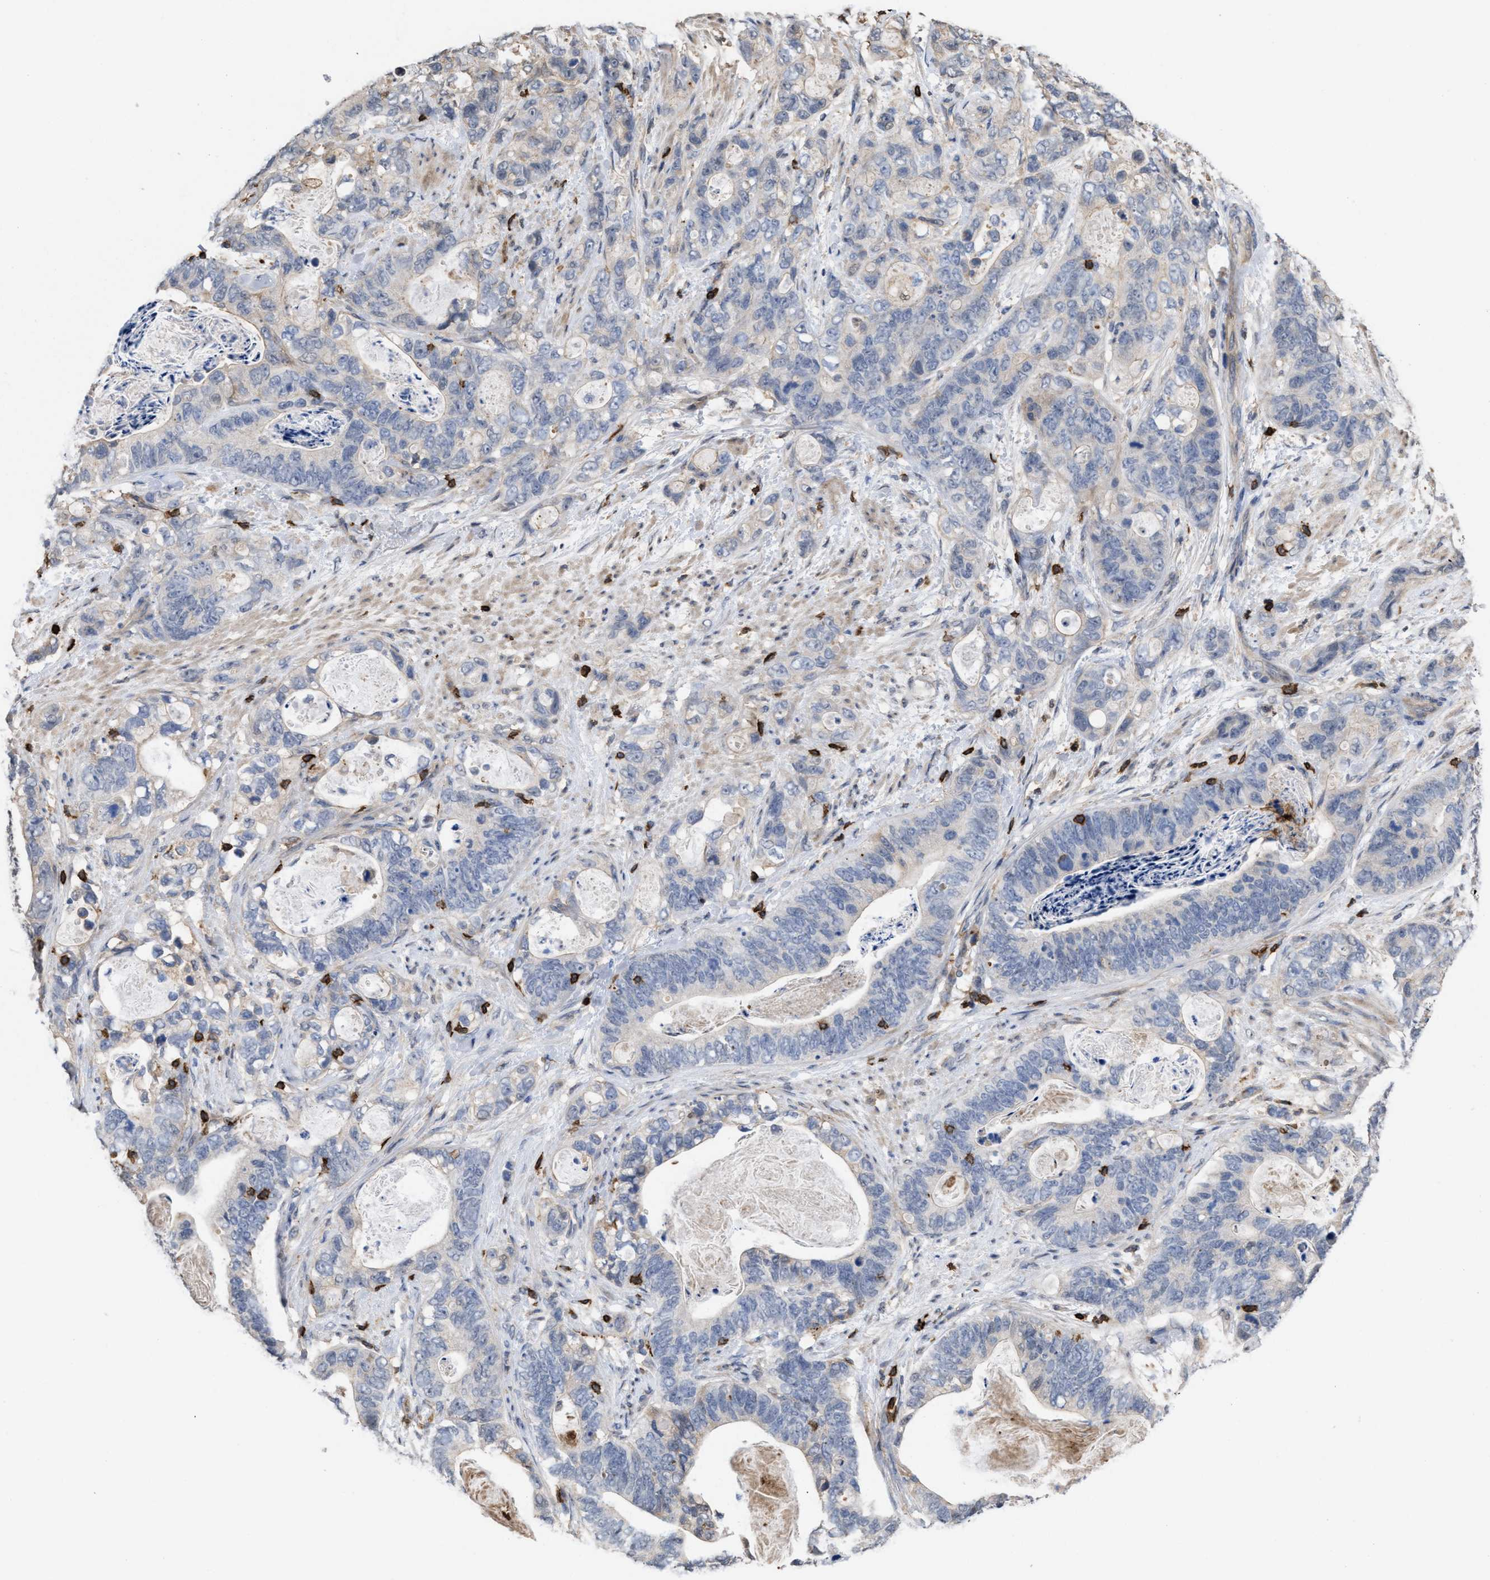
{"staining": {"intensity": "negative", "quantity": "none", "location": "none"}, "tissue": "stomach cancer", "cell_type": "Tumor cells", "image_type": "cancer", "snomed": [{"axis": "morphology", "description": "Normal tissue, NOS"}, {"axis": "morphology", "description": "Adenocarcinoma, NOS"}, {"axis": "topography", "description": "Stomach"}], "caption": "Protein analysis of stomach adenocarcinoma exhibits no significant staining in tumor cells. (DAB (3,3'-diaminobenzidine) IHC with hematoxylin counter stain).", "gene": "PTPRE", "patient": {"sex": "female", "age": 89}}